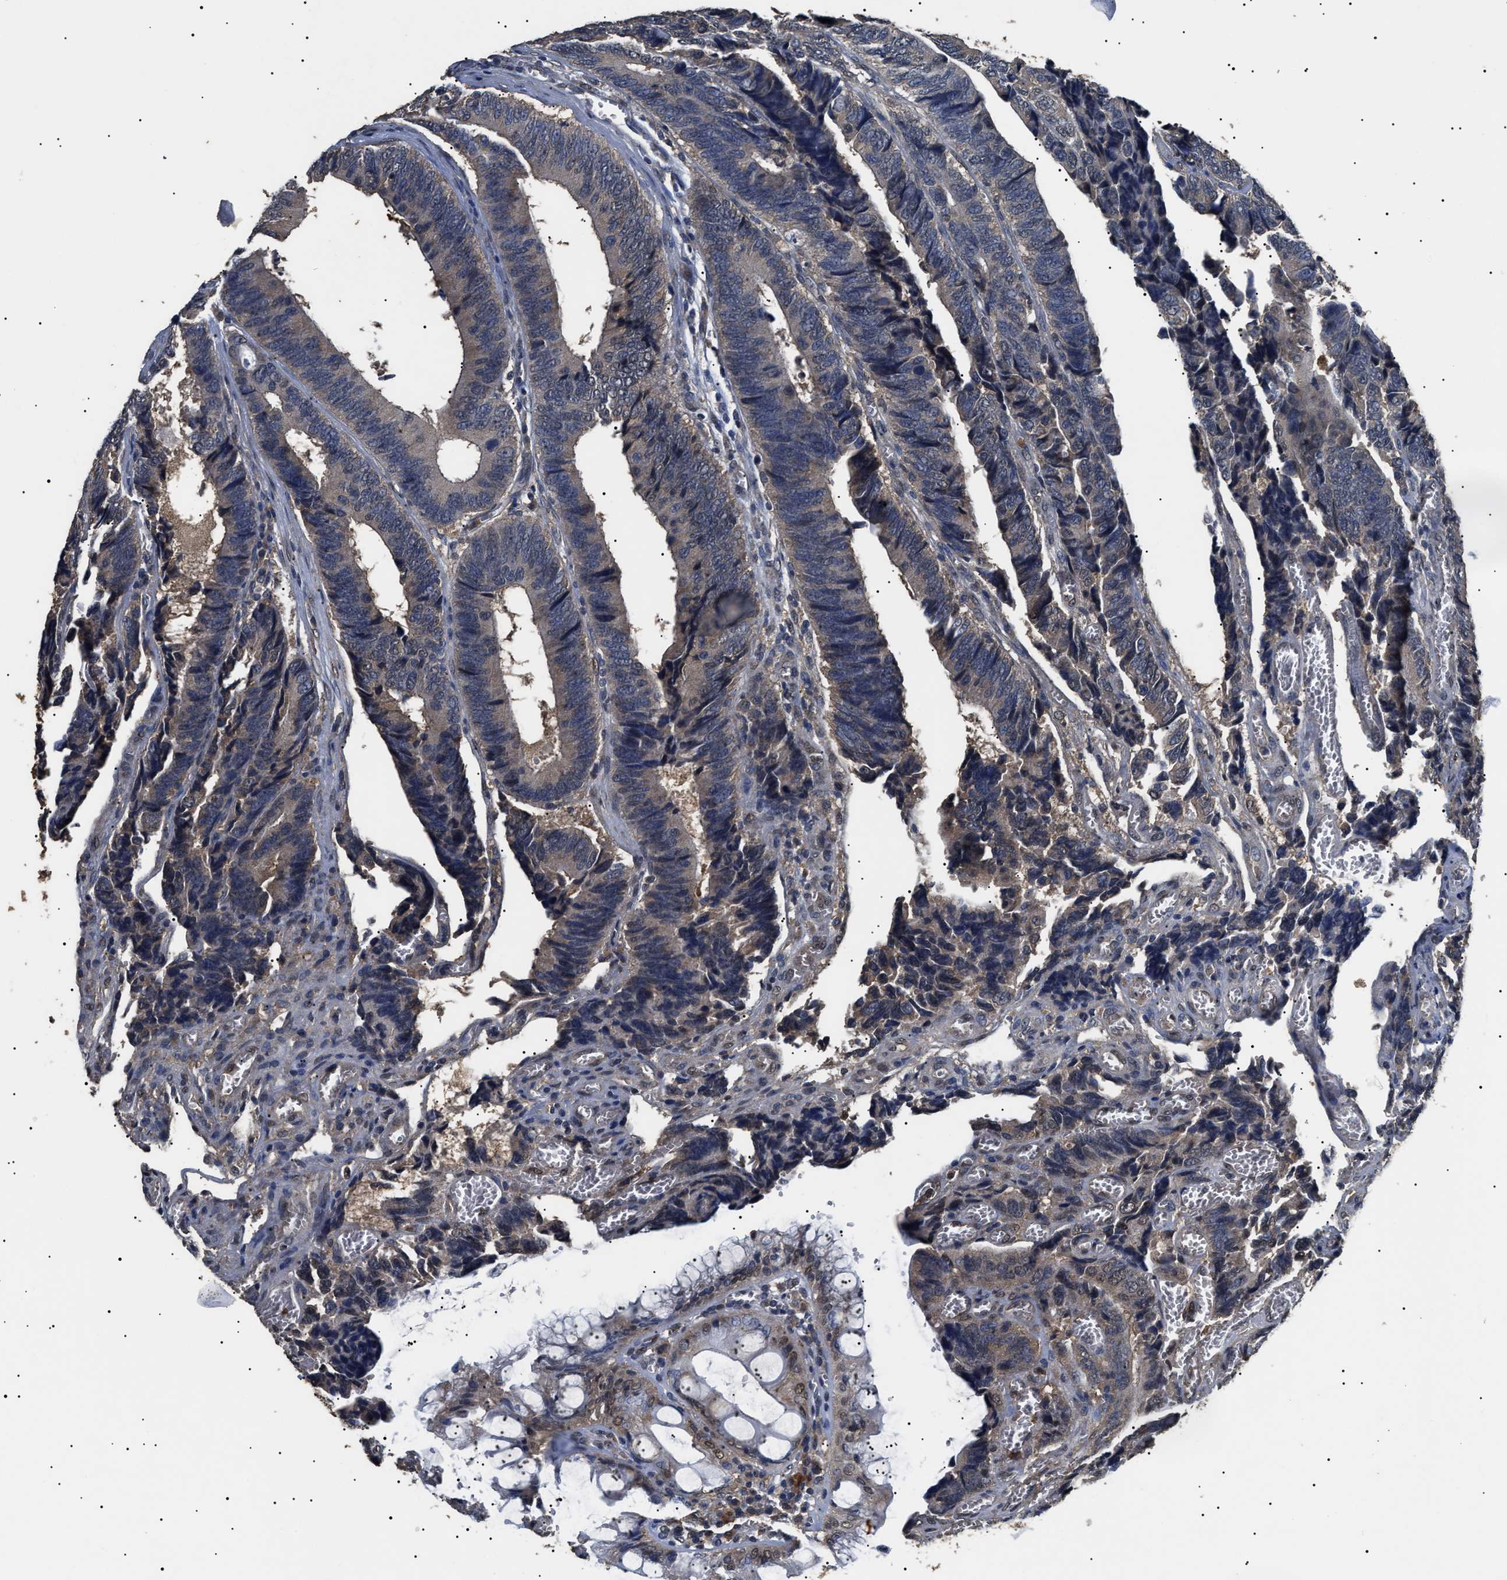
{"staining": {"intensity": "weak", "quantity": "<25%", "location": "cytoplasmic/membranous,nuclear"}, "tissue": "colorectal cancer", "cell_type": "Tumor cells", "image_type": "cancer", "snomed": [{"axis": "morphology", "description": "Adenocarcinoma, NOS"}, {"axis": "topography", "description": "Colon"}], "caption": "This is an immunohistochemistry (IHC) photomicrograph of adenocarcinoma (colorectal). There is no positivity in tumor cells.", "gene": "PSMD8", "patient": {"sex": "male", "age": 72}}